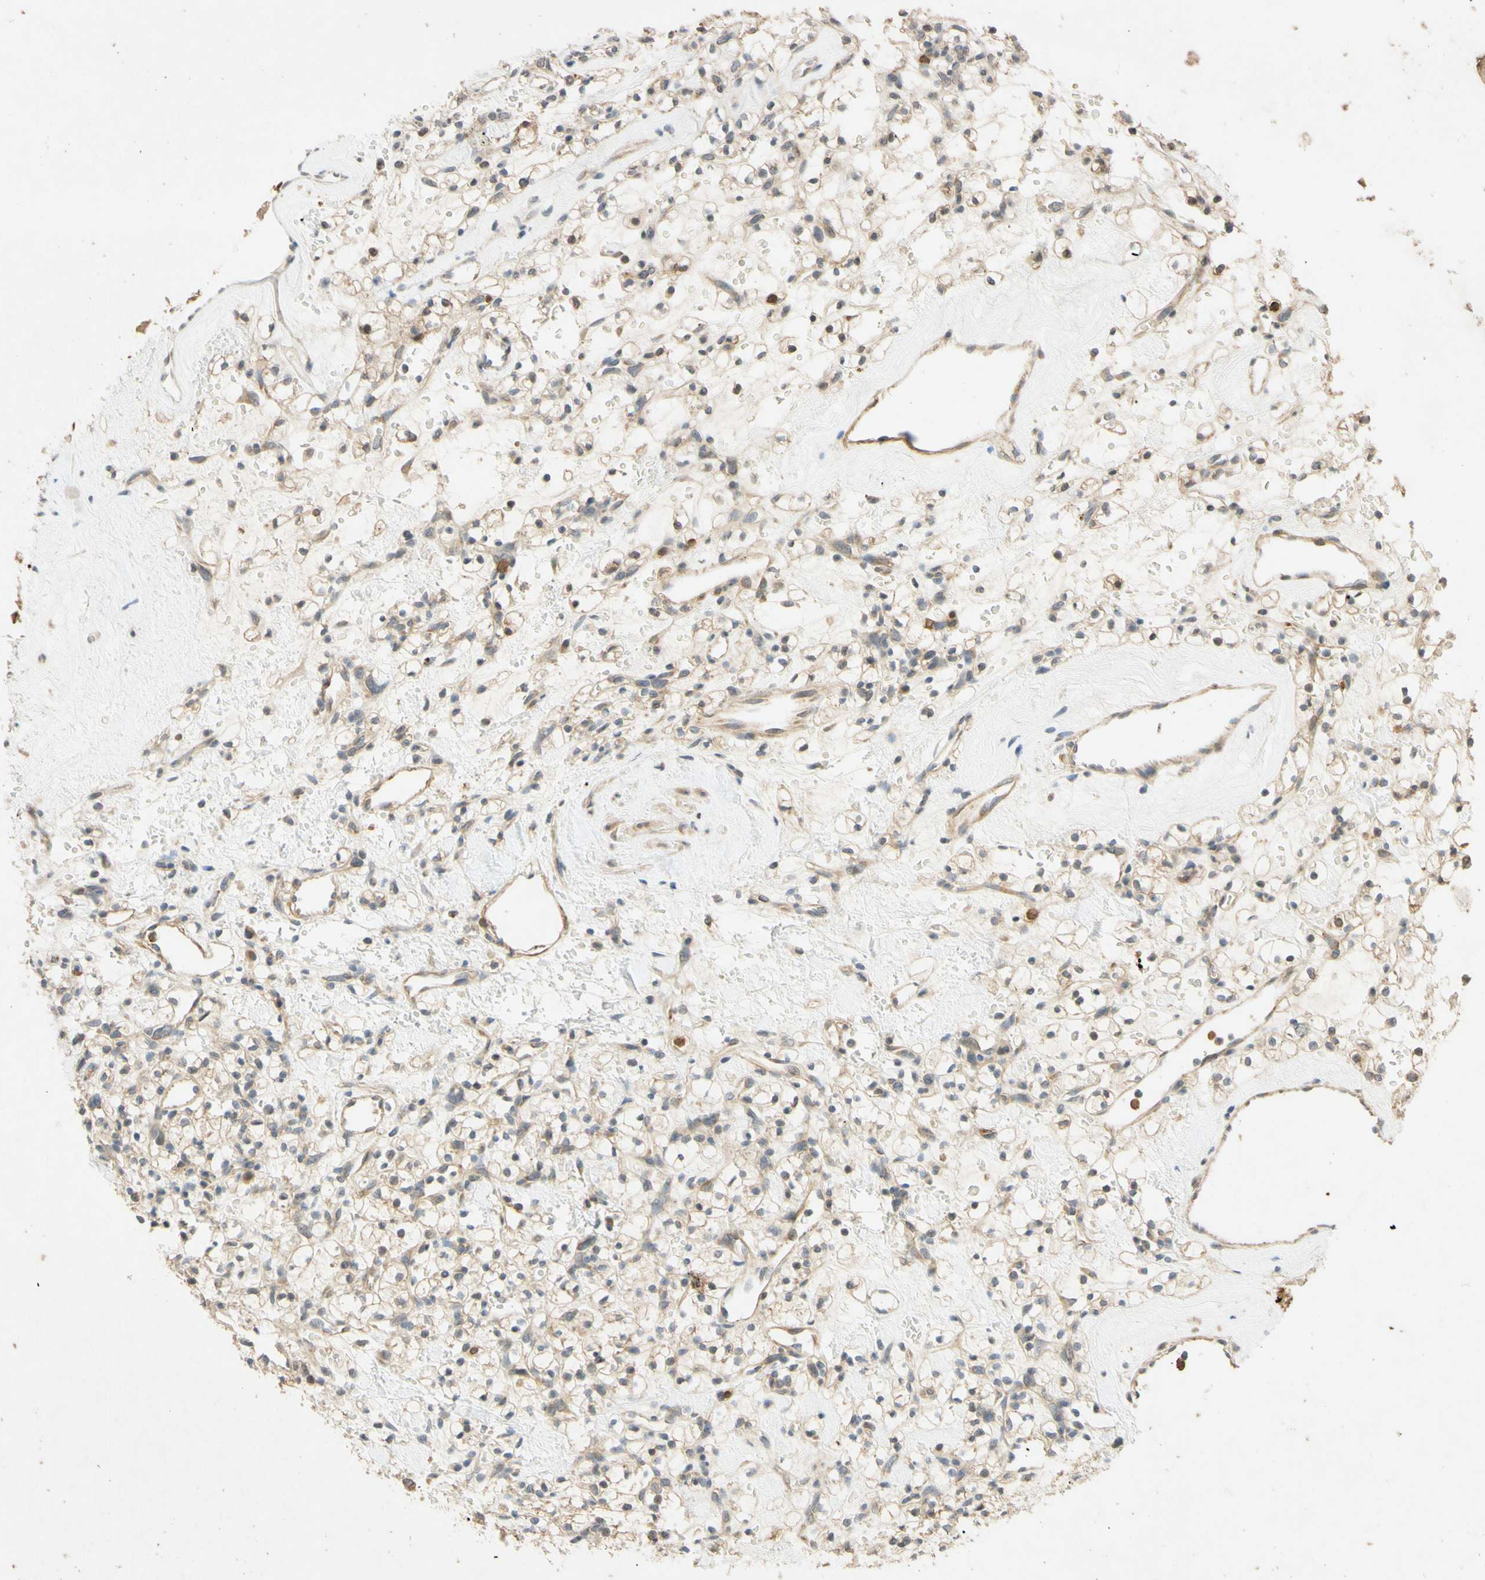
{"staining": {"intensity": "weak", "quantity": ">75%", "location": "cytoplasmic/membranous"}, "tissue": "renal cancer", "cell_type": "Tumor cells", "image_type": "cancer", "snomed": [{"axis": "morphology", "description": "Adenocarcinoma, NOS"}, {"axis": "topography", "description": "Kidney"}], "caption": "Brown immunohistochemical staining in human renal cancer (adenocarcinoma) reveals weak cytoplasmic/membranous expression in approximately >75% of tumor cells.", "gene": "GATA1", "patient": {"sex": "female", "age": 60}}